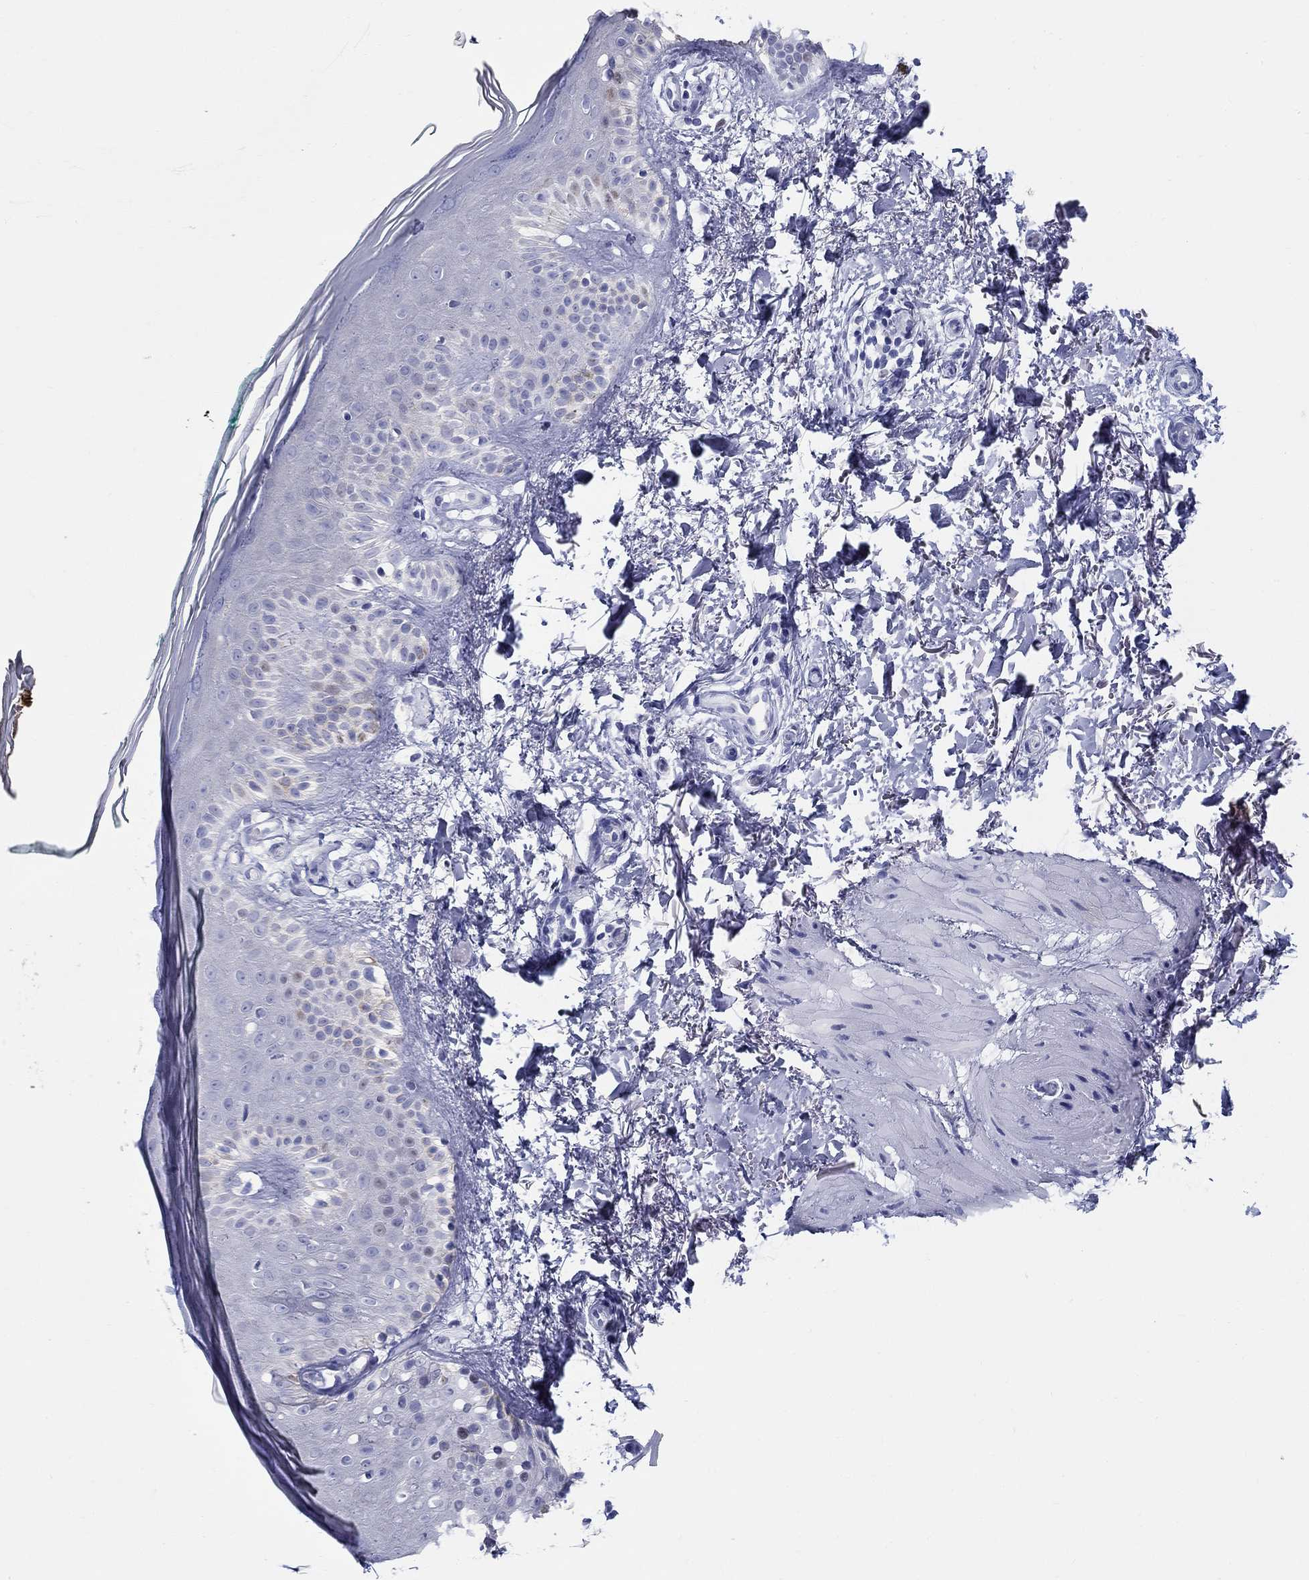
{"staining": {"intensity": "negative", "quantity": "none", "location": "none"}, "tissue": "skin", "cell_type": "Fibroblasts", "image_type": "normal", "snomed": [{"axis": "morphology", "description": "Normal tissue, NOS"}, {"axis": "morphology", "description": "Inflammation, NOS"}, {"axis": "morphology", "description": "Fibrosis, NOS"}, {"axis": "topography", "description": "Skin"}], "caption": "High power microscopy histopathology image of an immunohistochemistry micrograph of benign skin, revealing no significant positivity in fibroblasts.", "gene": "LAMP5", "patient": {"sex": "male", "age": 71}}